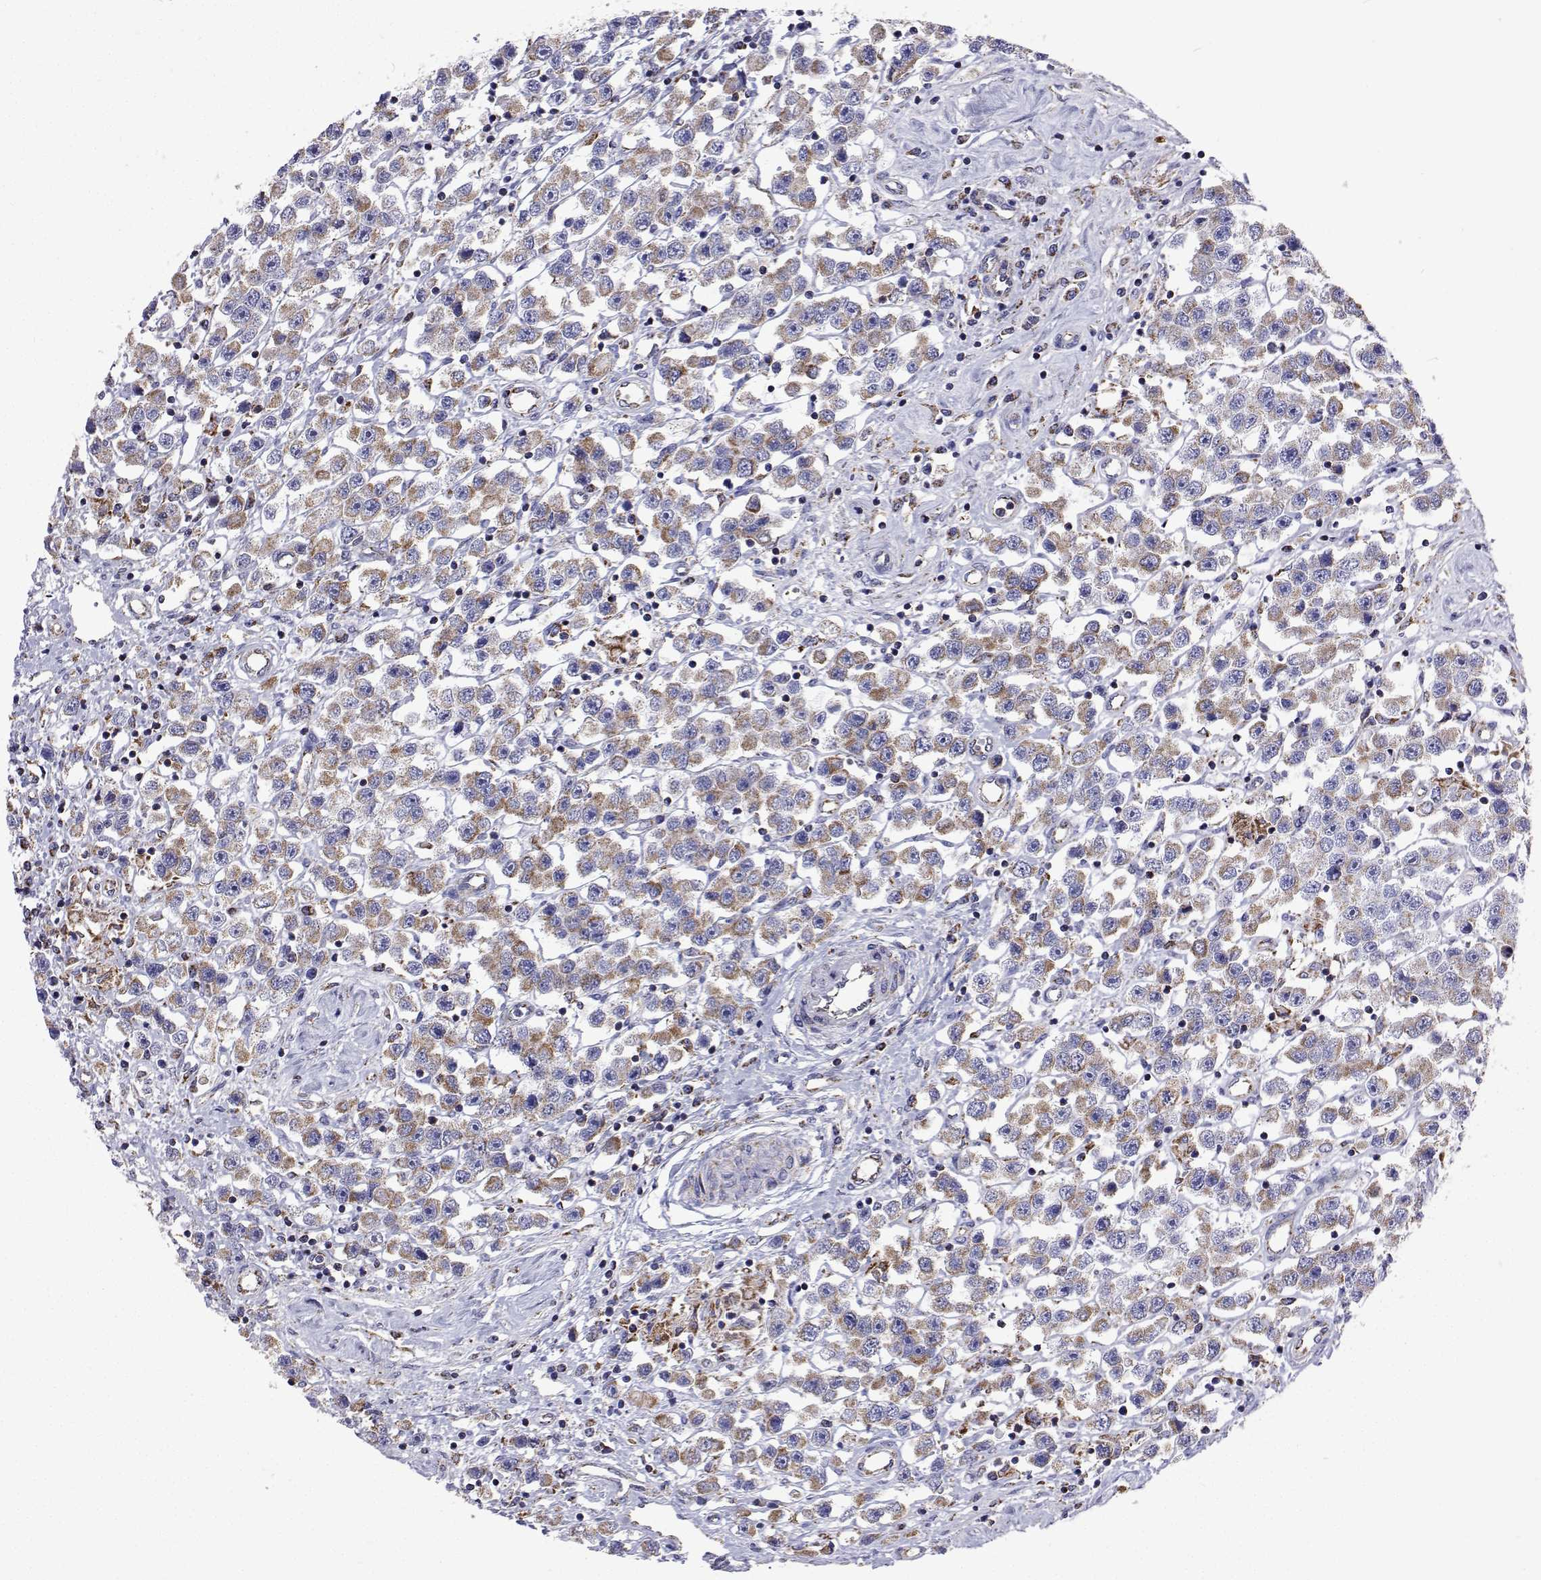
{"staining": {"intensity": "weak", "quantity": "25%-75%", "location": "cytoplasmic/membranous"}, "tissue": "testis cancer", "cell_type": "Tumor cells", "image_type": "cancer", "snomed": [{"axis": "morphology", "description": "Seminoma, NOS"}, {"axis": "topography", "description": "Testis"}], "caption": "High-magnification brightfield microscopy of testis cancer stained with DAB (3,3'-diaminobenzidine) (brown) and counterstained with hematoxylin (blue). tumor cells exhibit weak cytoplasmic/membranous positivity is present in approximately25%-75% of cells.", "gene": "MCCC2", "patient": {"sex": "male", "age": 45}}